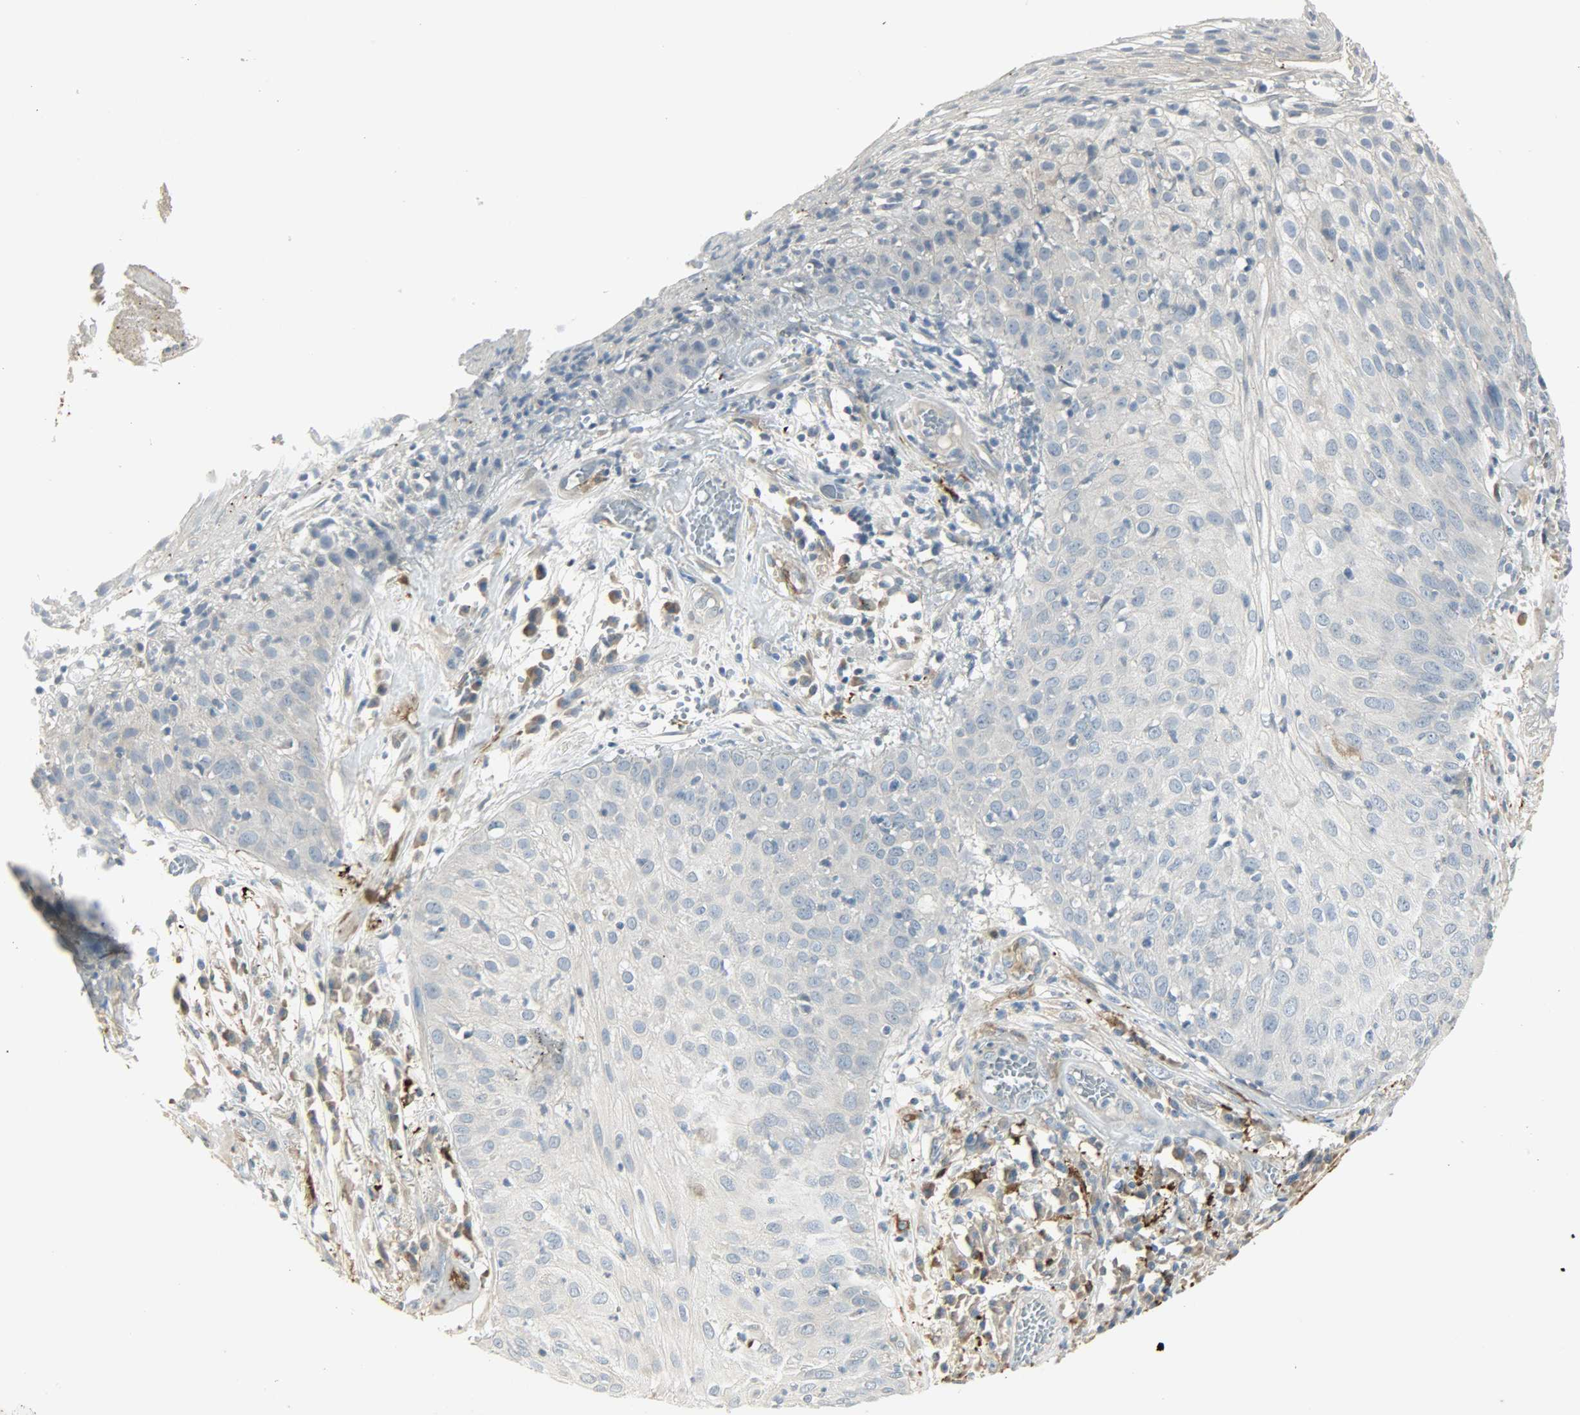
{"staining": {"intensity": "negative", "quantity": "none", "location": "none"}, "tissue": "skin cancer", "cell_type": "Tumor cells", "image_type": "cancer", "snomed": [{"axis": "morphology", "description": "Squamous cell carcinoma, NOS"}, {"axis": "topography", "description": "Skin"}], "caption": "Tumor cells show no significant protein expression in skin cancer.", "gene": "ENPEP", "patient": {"sex": "male", "age": 65}}